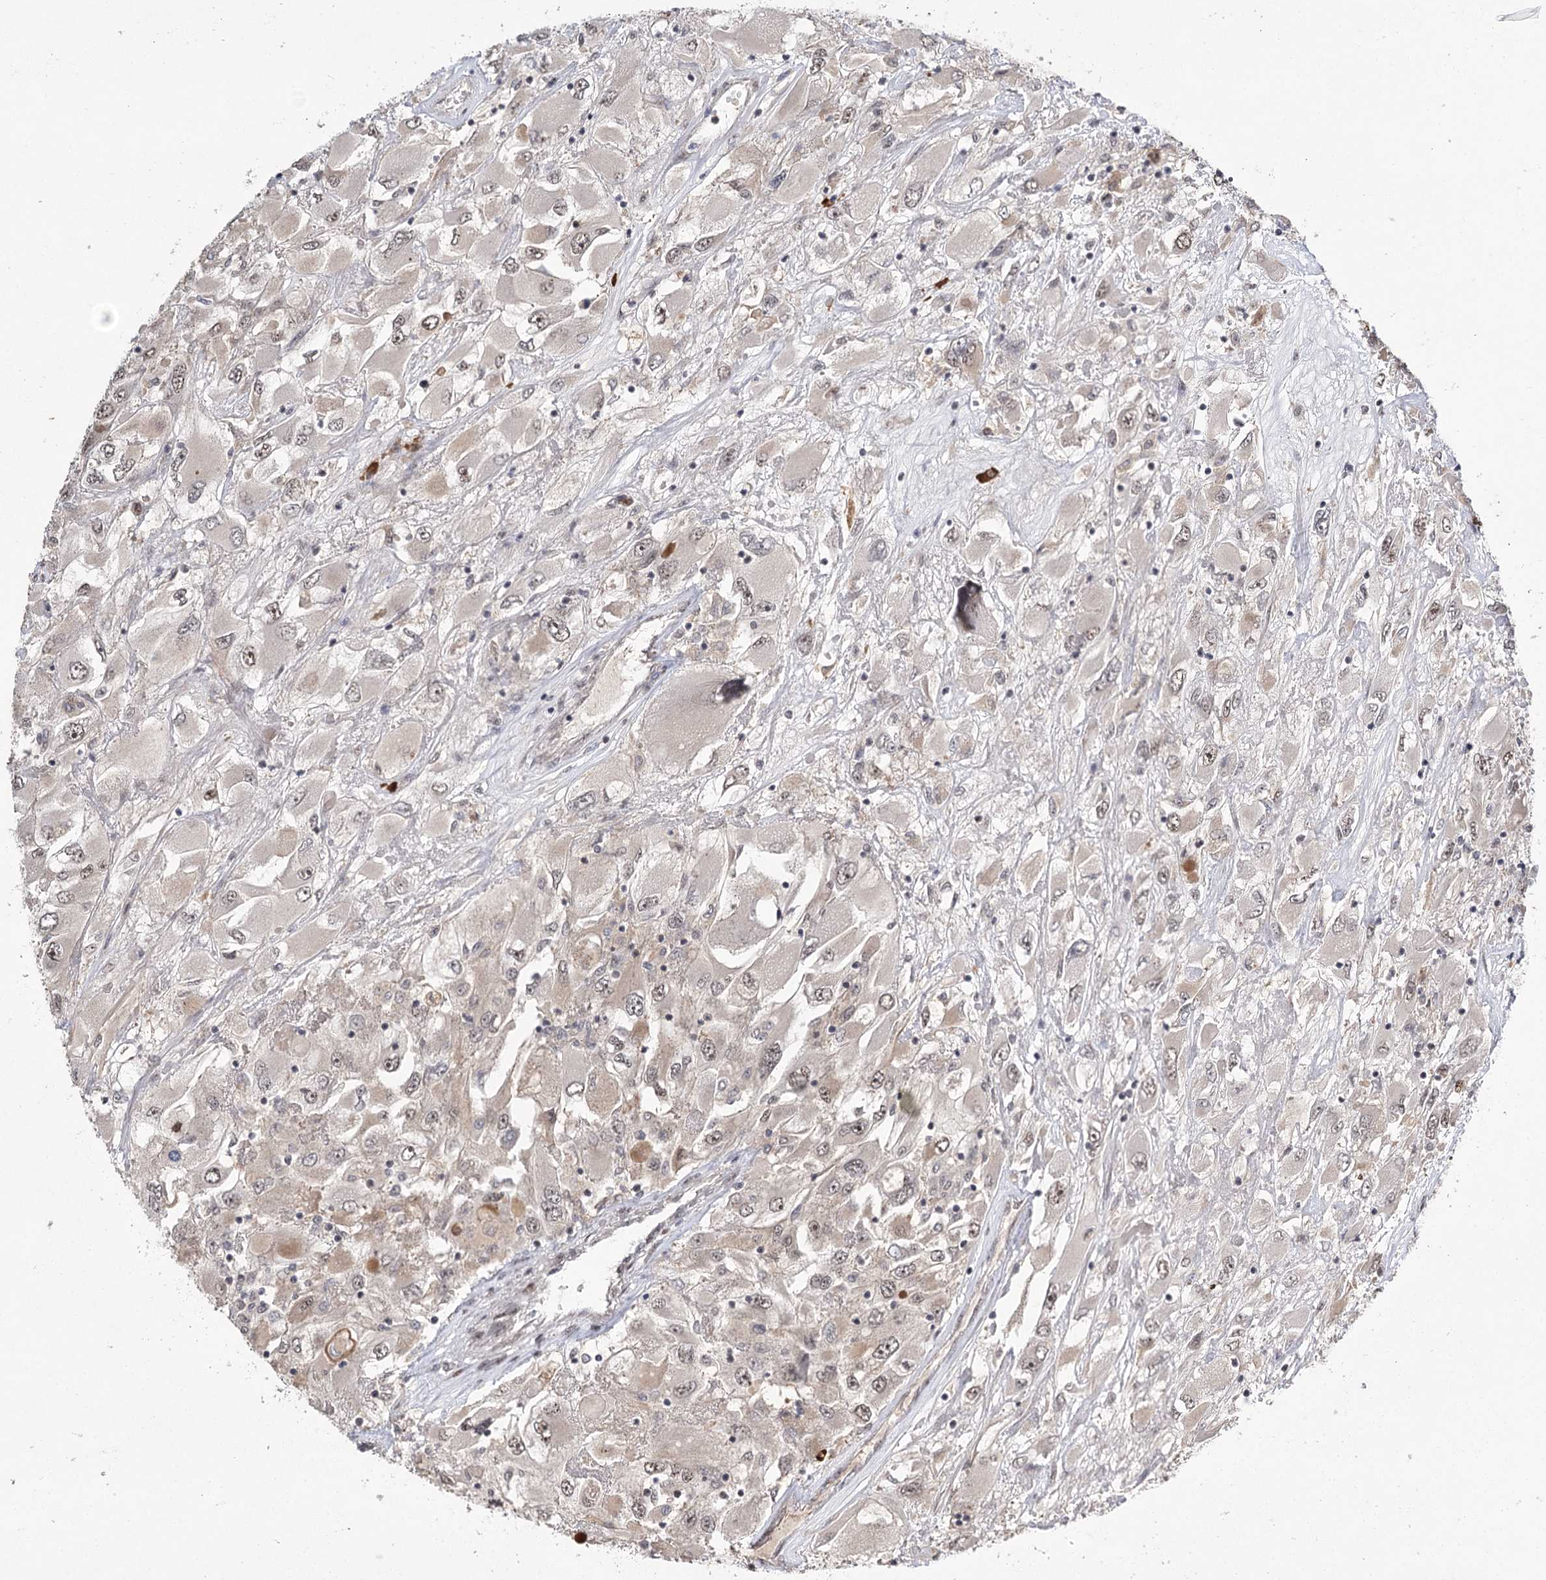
{"staining": {"intensity": "weak", "quantity": ">75%", "location": "nuclear"}, "tissue": "renal cancer", "cell_type": "Tumor cells", "image_type": "cancer", "snomed": [{"axis": "morphology", "description": "Adenocarcinoma, NOS"}, {"axis": "topography", "description": "Kidney"}], "caption": "Immunohistochemistry (IHC) (DAB (3,3'-diaminobenzidine)) staining of renal cancer (adenocarcinoma) shows weak nuclear protein staining in about >75% of tumor cells. (Stains: DAB (3,3'-diaminobenzidine) in brown, nuclei in blue, Microscopy: brightfield microscopy at high magnification).", "gene": "PYROXD1", "patient": {"sex": "female", "age": 52}}